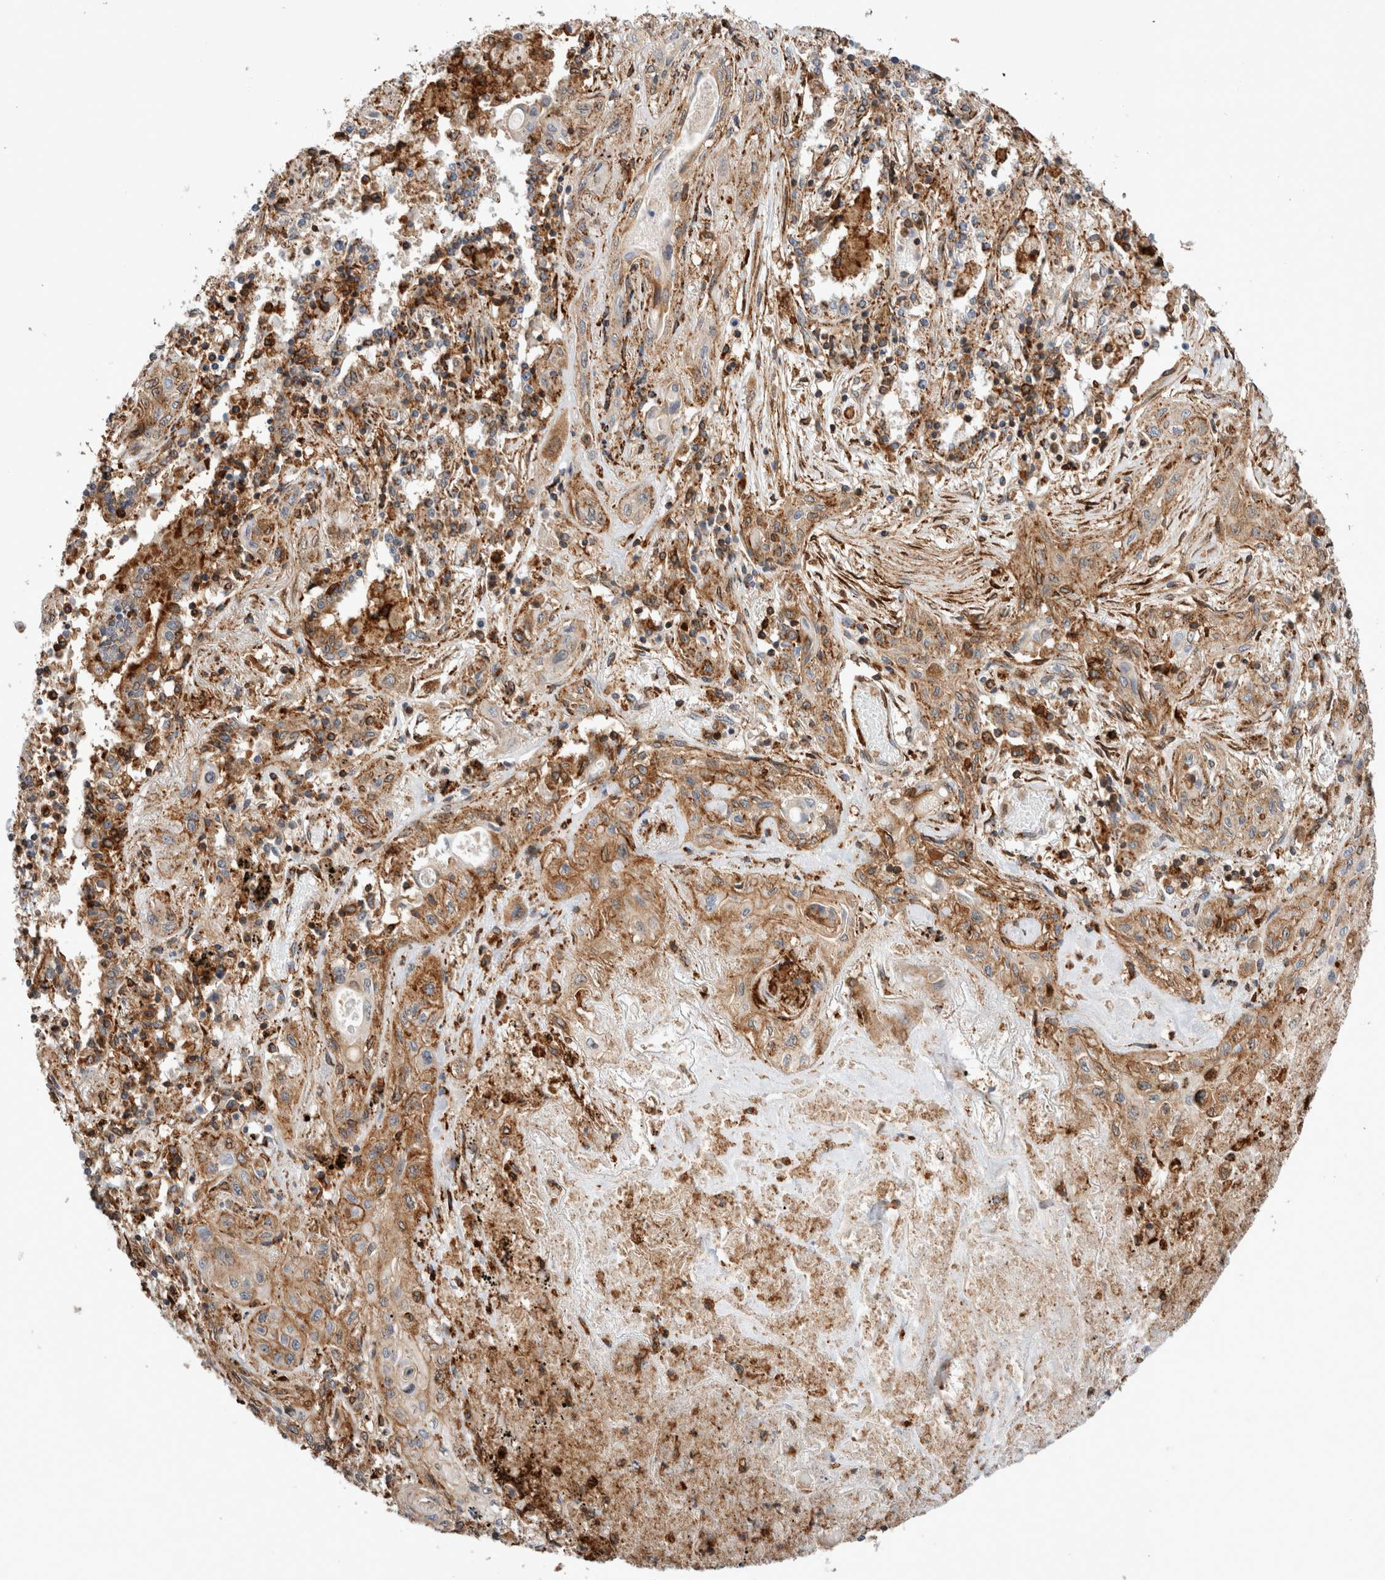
{"staining": {"intensity": "moderate", "quantity": ">75%", "location": "cytoplasmic/membranous"}, "tissue": "lung cancer", "cell_type": "Tumor cells", "image_type": "cancer", "snomed": [{"axis": "morphology", "description": "Squamous cell carcinoma, NOS"}, {"axis": "topography", "description": "Lung"}], "caption": "Tumor cells exhibit medium levels of moderate cytoplasmic/membranous expression in approximately >75% of cells in human lung cancer (squamous cell carcinoma).", "gene": "CCDC88B", "patient": {"sex": "female", "age": 47}}